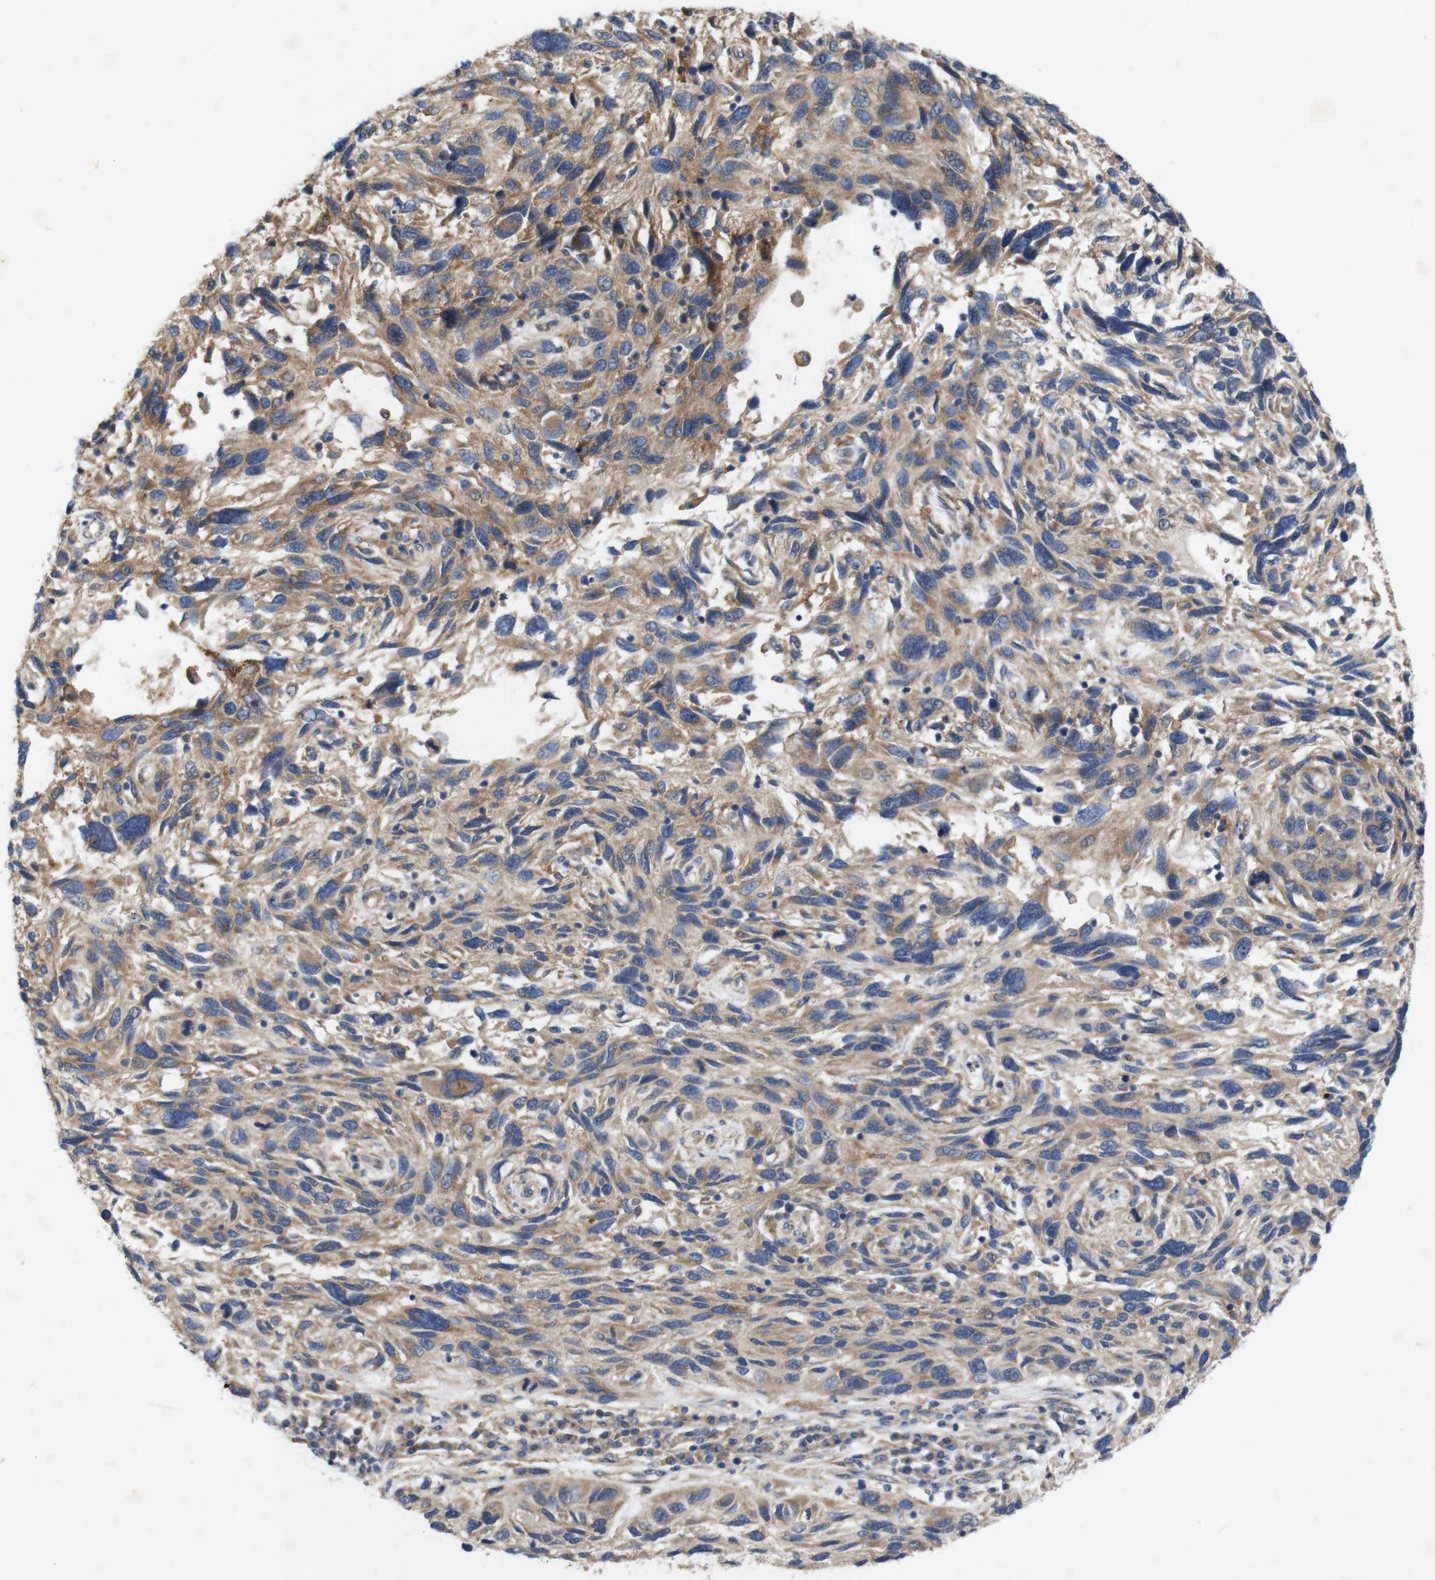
{"staining": {"intensity": "moderate", "quantity": ">75%", "location": "cytoplasmic/membranous"}, "tissue": "melanoma", "cell_type": "Tumor cells", "image_type": "cancer", "snomed": [{"axis": "morphology", "description": "Malignant melanoma, NOS"}, {"axis": "topography", "description": "Skin"}], "caption": "Protein staining demonstrates moderate cytoplasmic/membranous positivity in approximately >75% of tumor cells in malignant melanoma. (Stains: DAB in brown, nuclei in blue, Microscopy: brightfield microscopy at high magnification).", "gene": "SIGLEC8", "patient": {"sex": "male", "age": 53}}